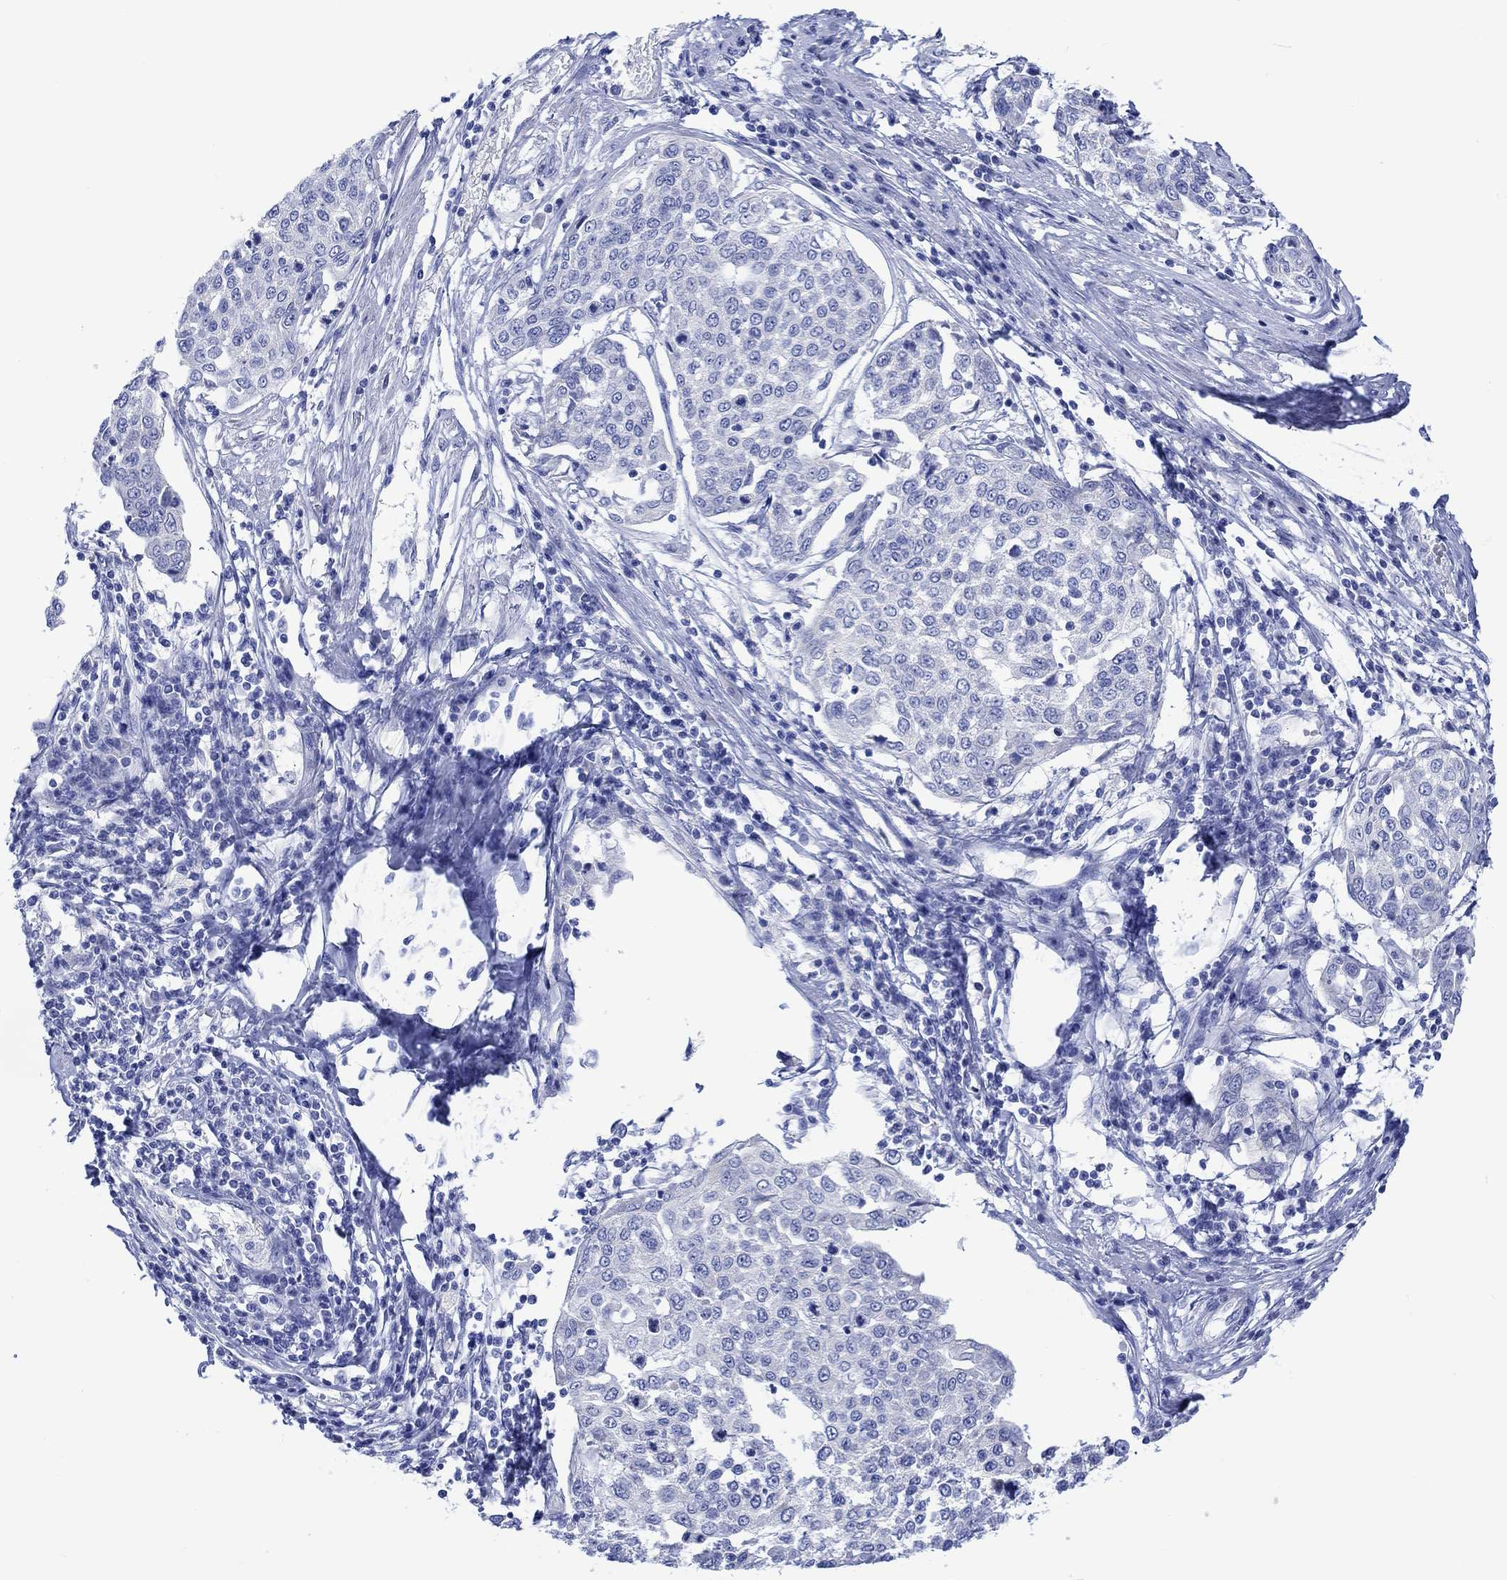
{"staining": {"intensity": "negative", "quantity": "none", "location": "none"}, "tissue": "cervical cancer", "cell_type": "Tumor cells", "image_type": "cancer", "snomed": [{"axis": "morphology", "description": "Squamous cell carcinoma, NOS"}, {"axis": "topography", "description": "Cervix"}], "caption": "This is an IHC photomicrograph of cervical squamous cell carcinoma. There is no staining in tumor cells.", "gene": "REEP6", "patient": {"sex": "female", "age": 34}}